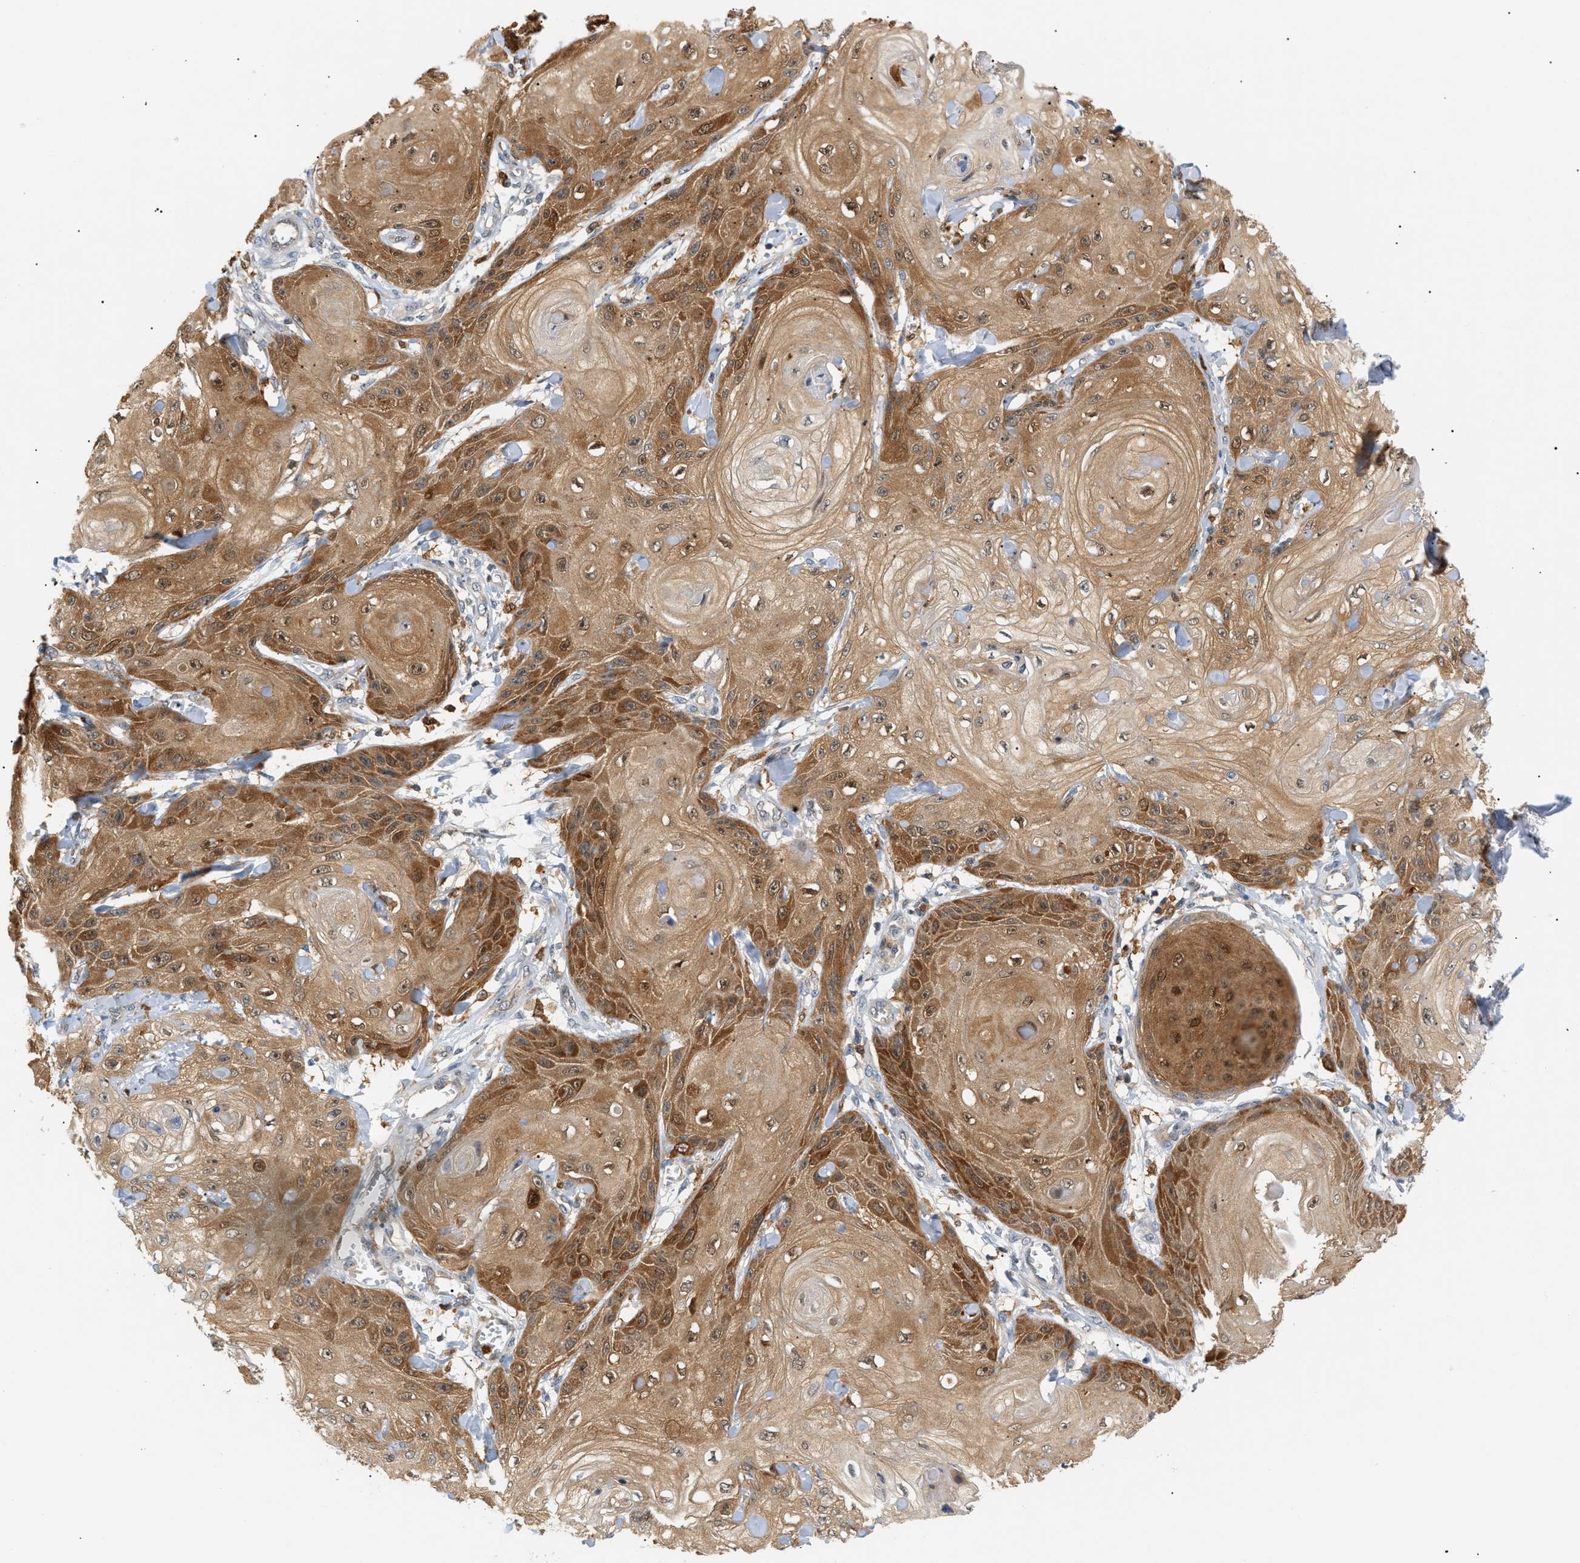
{"staining": {"intensity": "moderate", "quantity": ">75%", "location": "cytoplasmic/membranous"}, "tissue": "skin cancer", "cell_type": "Tumor cells", "image_type": "cancer", "snomed": [{"axis": "morphology", "description": "Squamous cell carcinoma, NOS"}, {"axis": "topography", "description": "Skin"}], "caption": "Immunohistochemical staining of human skin cancer demonstrates medium levels of moderate cytoplasmic/membranous staining in approximately >75% of tumor cells. Immunohistochemistry (ihc) stains the protein of interest in brown and the nuclei are stained blue.", "gene": "PYCARD", "patient": {"sex": "male", "age": 74}}